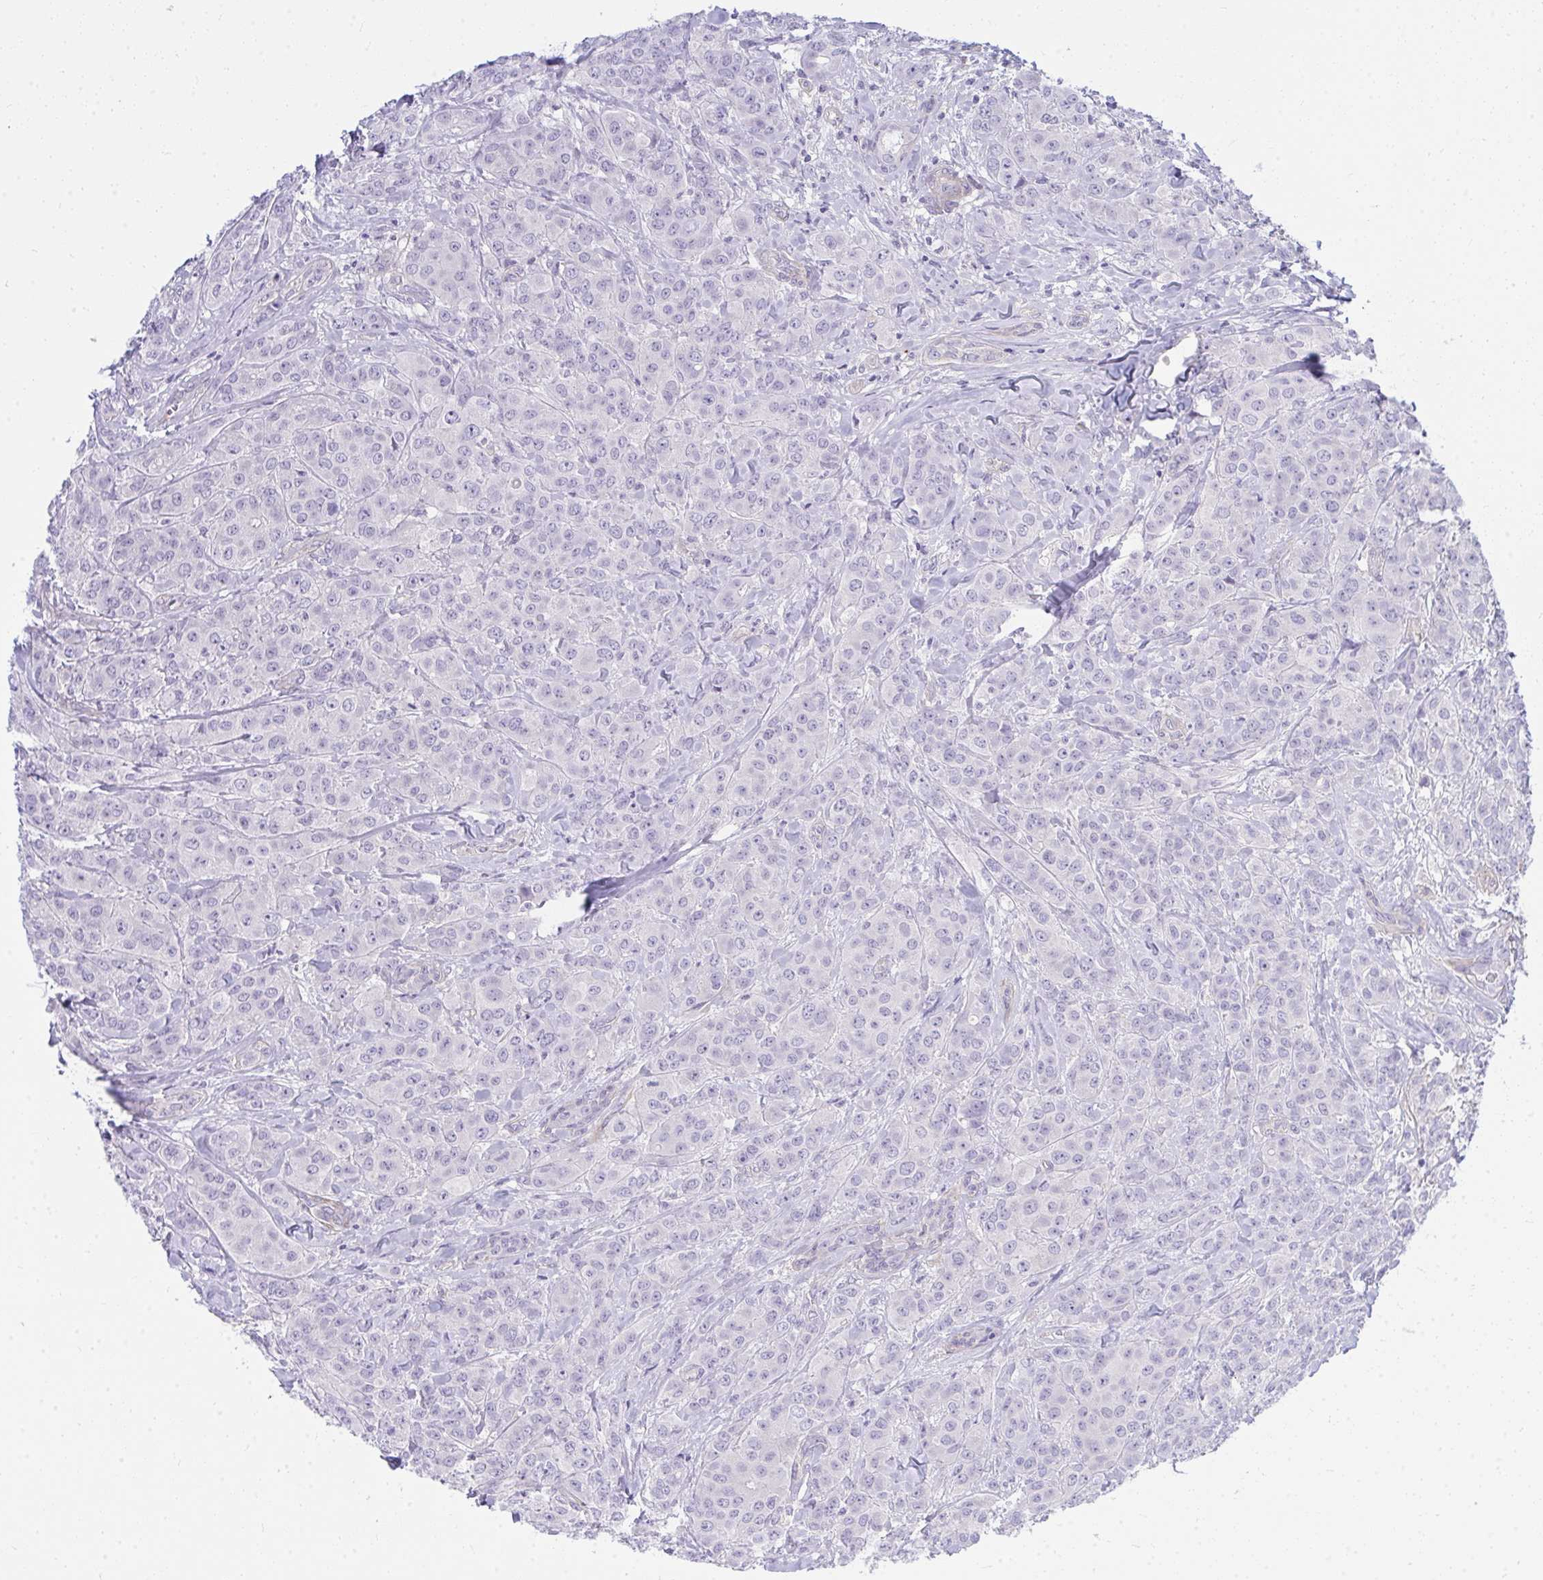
{"staining": {"intensity": "negative", "quantity": "none", "location": "none"}, "tissue": "breast cancer", "cell_type": "Tumor cells", "image_type": "cancer", "snomed": [{"axis": "morphology", "description": "Normal tissue, NOS"}, {"axis": "morphology", "description": "Duct carcinoma"}, {"axis": "topography", "description": "Breast"}], "caption": "DAB (3,3'-diaminobenzidine) immunohistochemical staining of human breast cancer (intraductal carcinoma) shows no significant expression in tumor cells.", "gene": "LRRC36", "patient": {"sex": "female", "age": 43}}